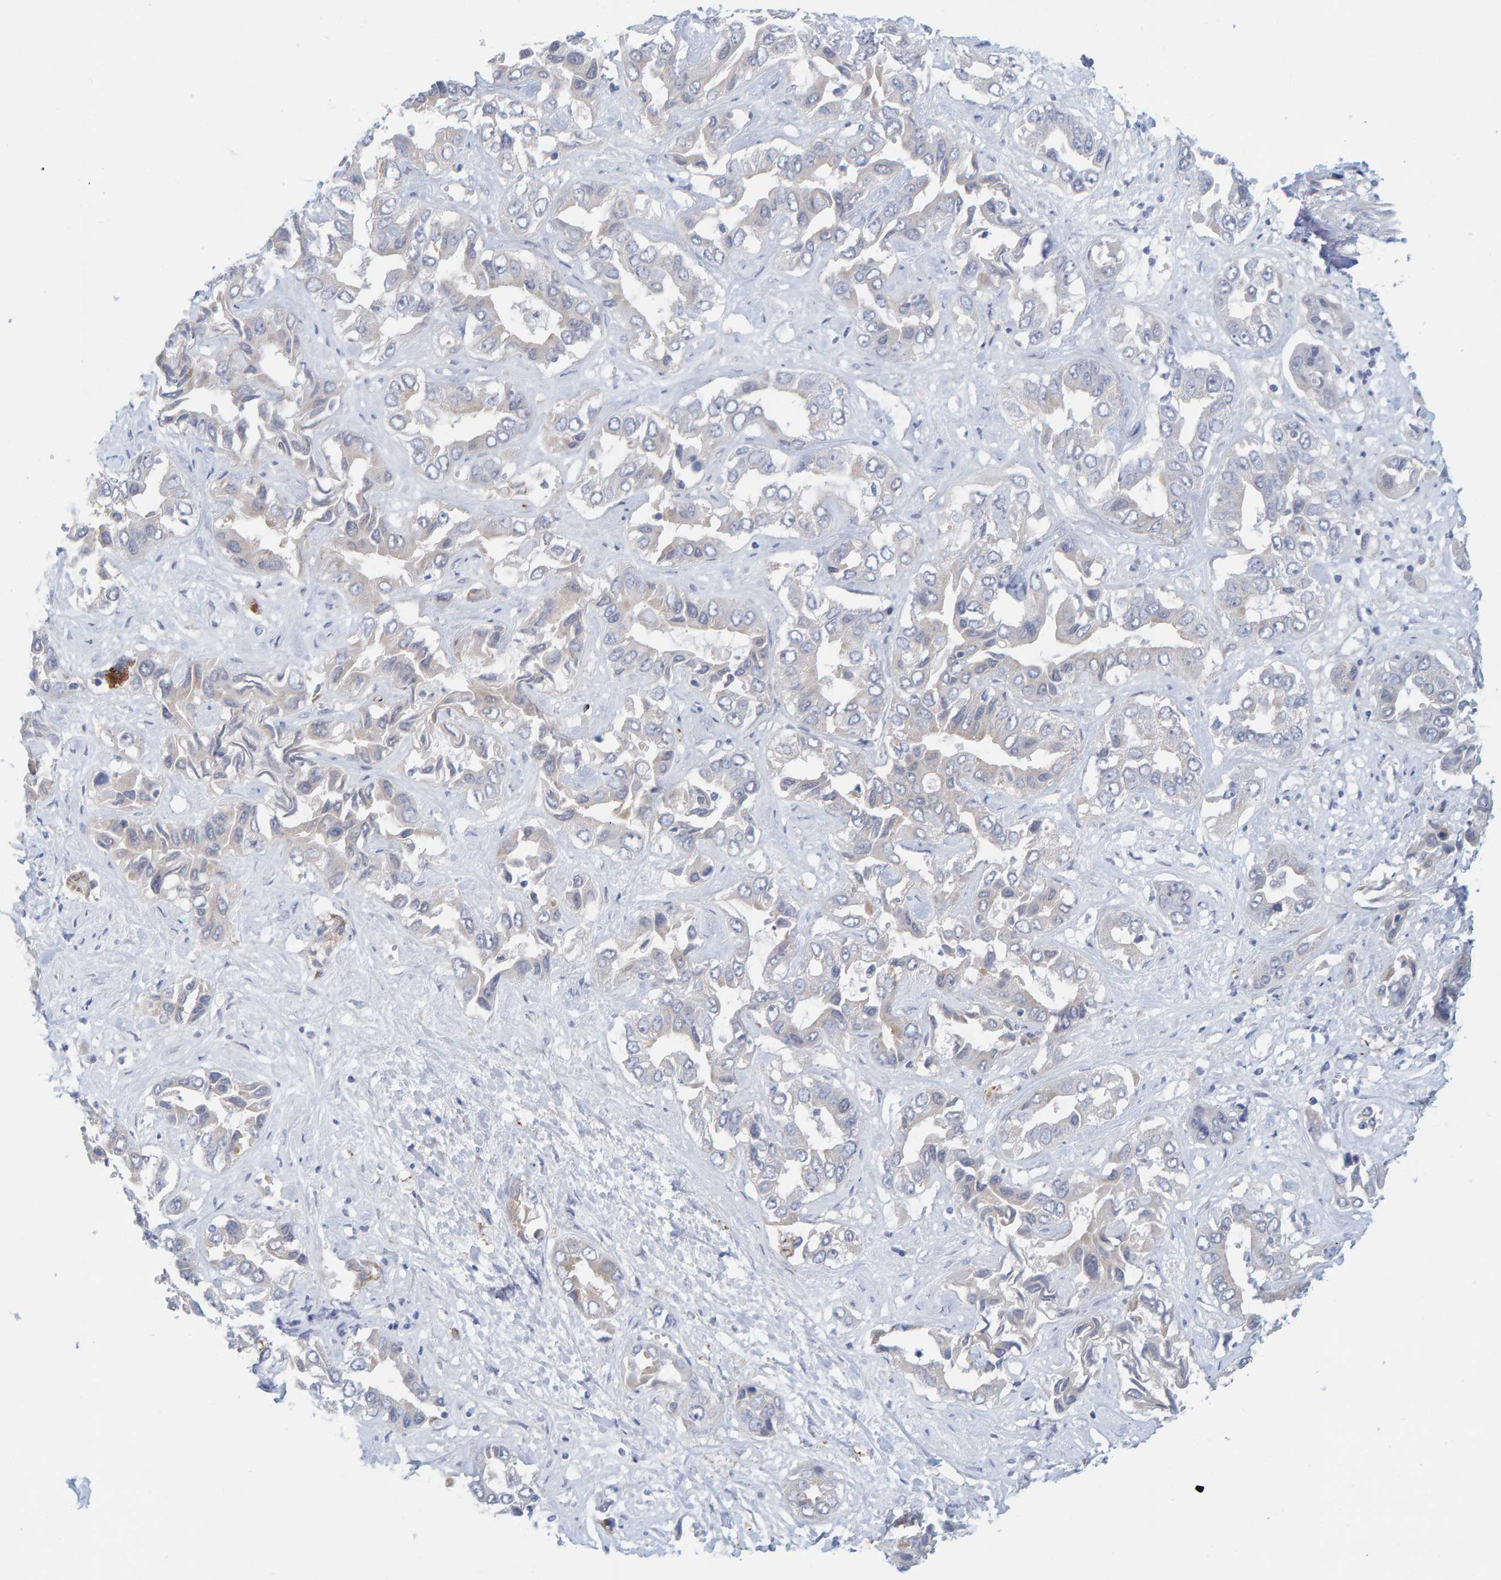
{"staining": {"intensity": "negative", "quantity": "none", "location": "none"}, "tissue": "liver cancer", "cell_type": "Tumor cells", "image_type": "cancer", "snomed": [{"axis": "morphology", "description": "Cholangiocarcinoma"}, {"axis": "topography", "description": "Liver"}], "caption": "Immunohistochemistry (IHC) photomicrograph of neoplastic tissue: cholangiocarcinoma (liver) stained with DAB exhibits no significant protein positivity in tumor cells. (DAB (3,3'-diaminobenzidine) immunohistochemistry (IHC) with hematoxylin counter stain).", "gene": "ZC3H3", "patient": {"sex": "female", "age": 52}}